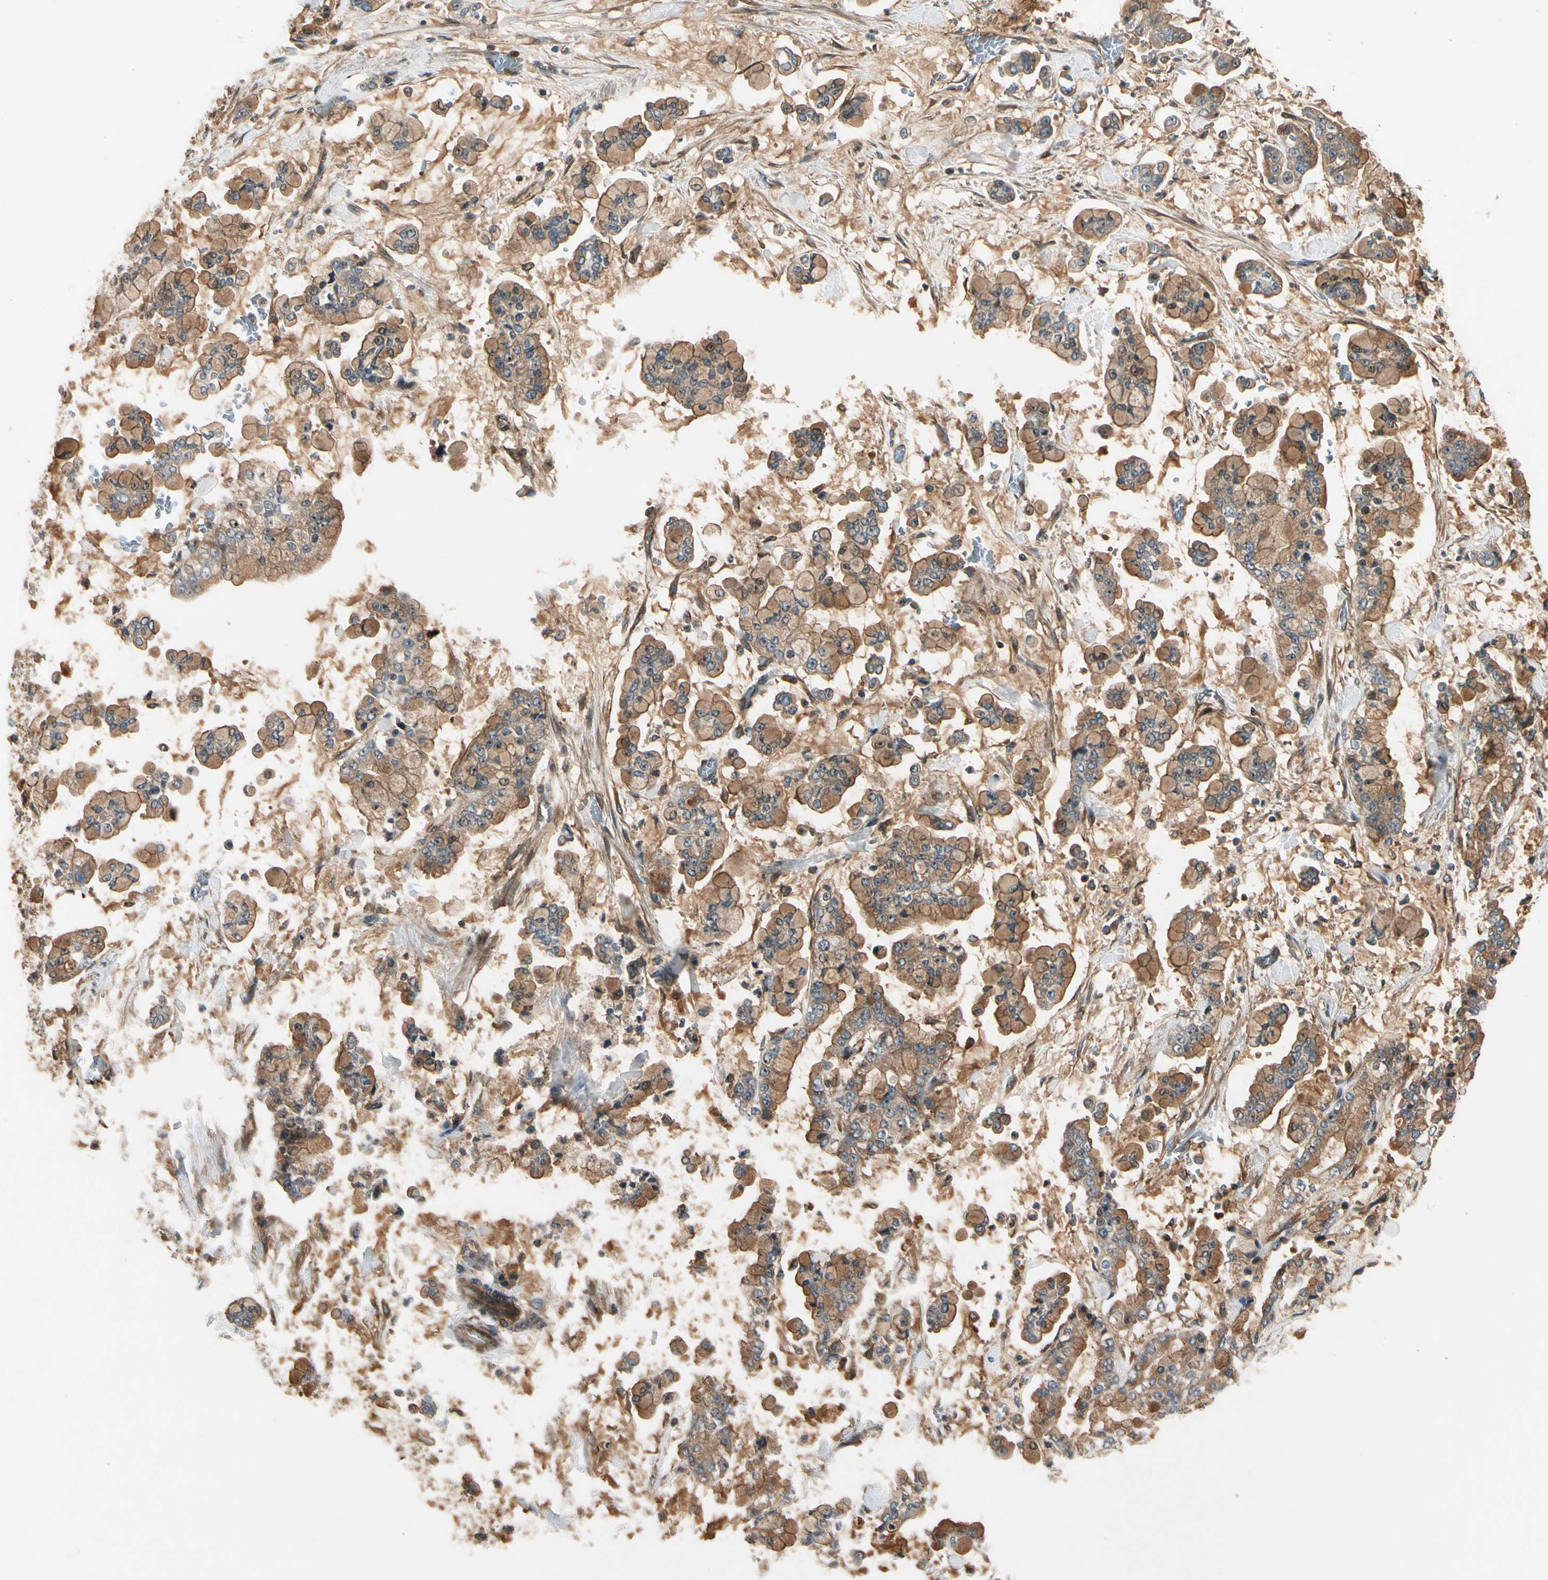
{"staining": {"intensity": "moderate", "quantity": "25%-75%", "location": "cytoplasmic/membranous"}, "tissue": "stomach cancer", "cell_type": "Tumor cells", "image_type": "cancer", "snomed": [{"axis": "morphology", "description": "Normal tissue, NOS"}, {"axis": "morphology", "description": "Adenocarcinoma, NOS"}, {"axis": "topography", "description": "Stomach, upper"}, {"axis": "topography", "description": "Stomach"}], "caption": "Stomach adenocarcinoma stained with immunohistochemistry (IHC) shows moderate cytoplasmic/membranous positivity in about 25%-75% of tumor cells.", "gene": "ROCK2", "patient": {"sex": "male", "age": 76}}